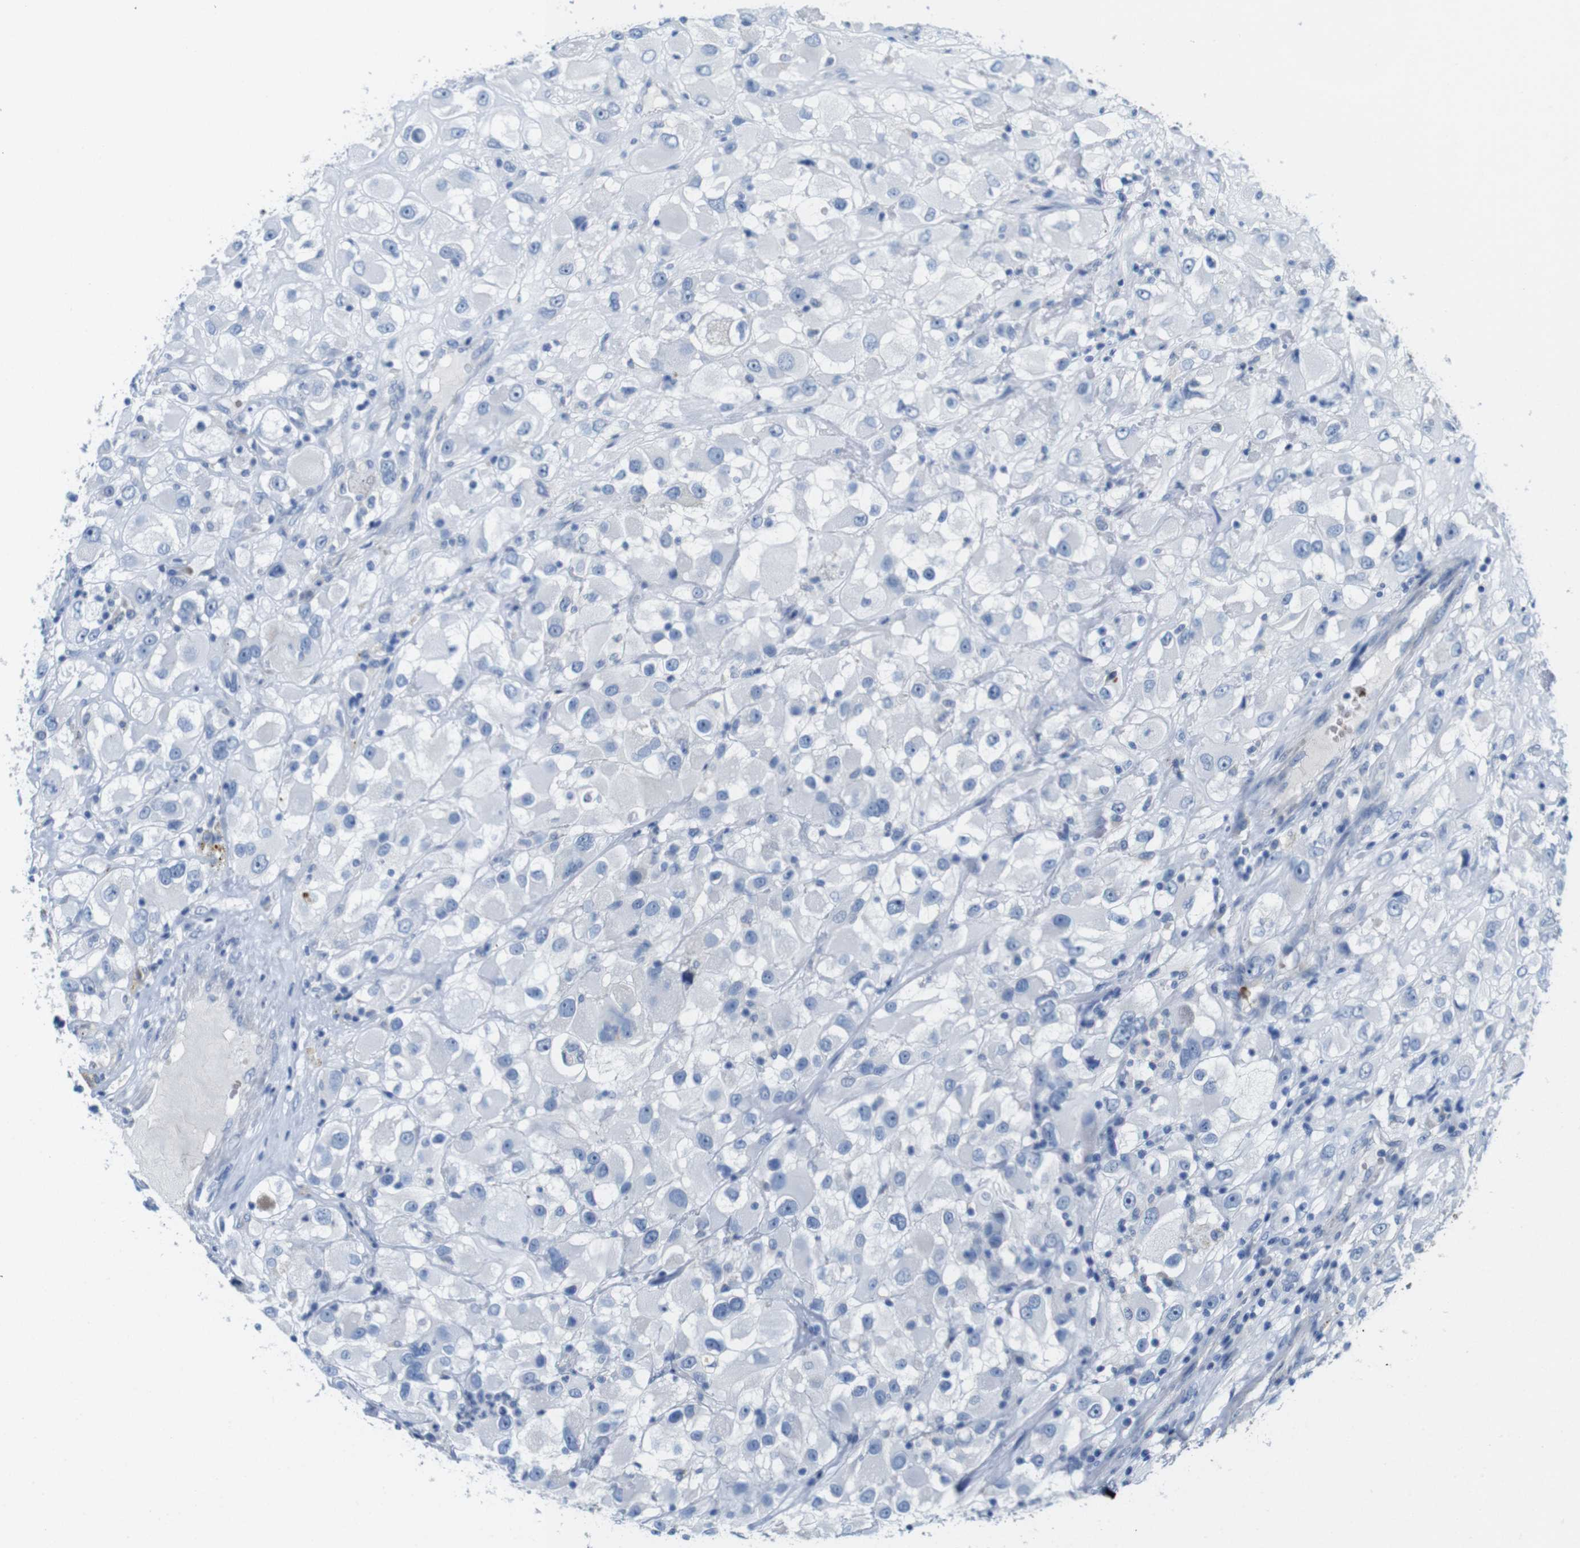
{"staining": {"intensity": "negative", "quantity": "none", "location": "none"}, "tissue": "renal cancer", "cell_type": "Tumor cells", "image_type": "cancer", "snomed": [{"axis": "morphology", "description": "Adenocarcinoma, NOS"}, {"axis": "topography", "description": "Kidney"}], "caption": "There is no significant staining in tumor cells of adenocarcinoma (renal).", "gene": "IGSF8", "patient": {"sex": "female", "age": 52}}